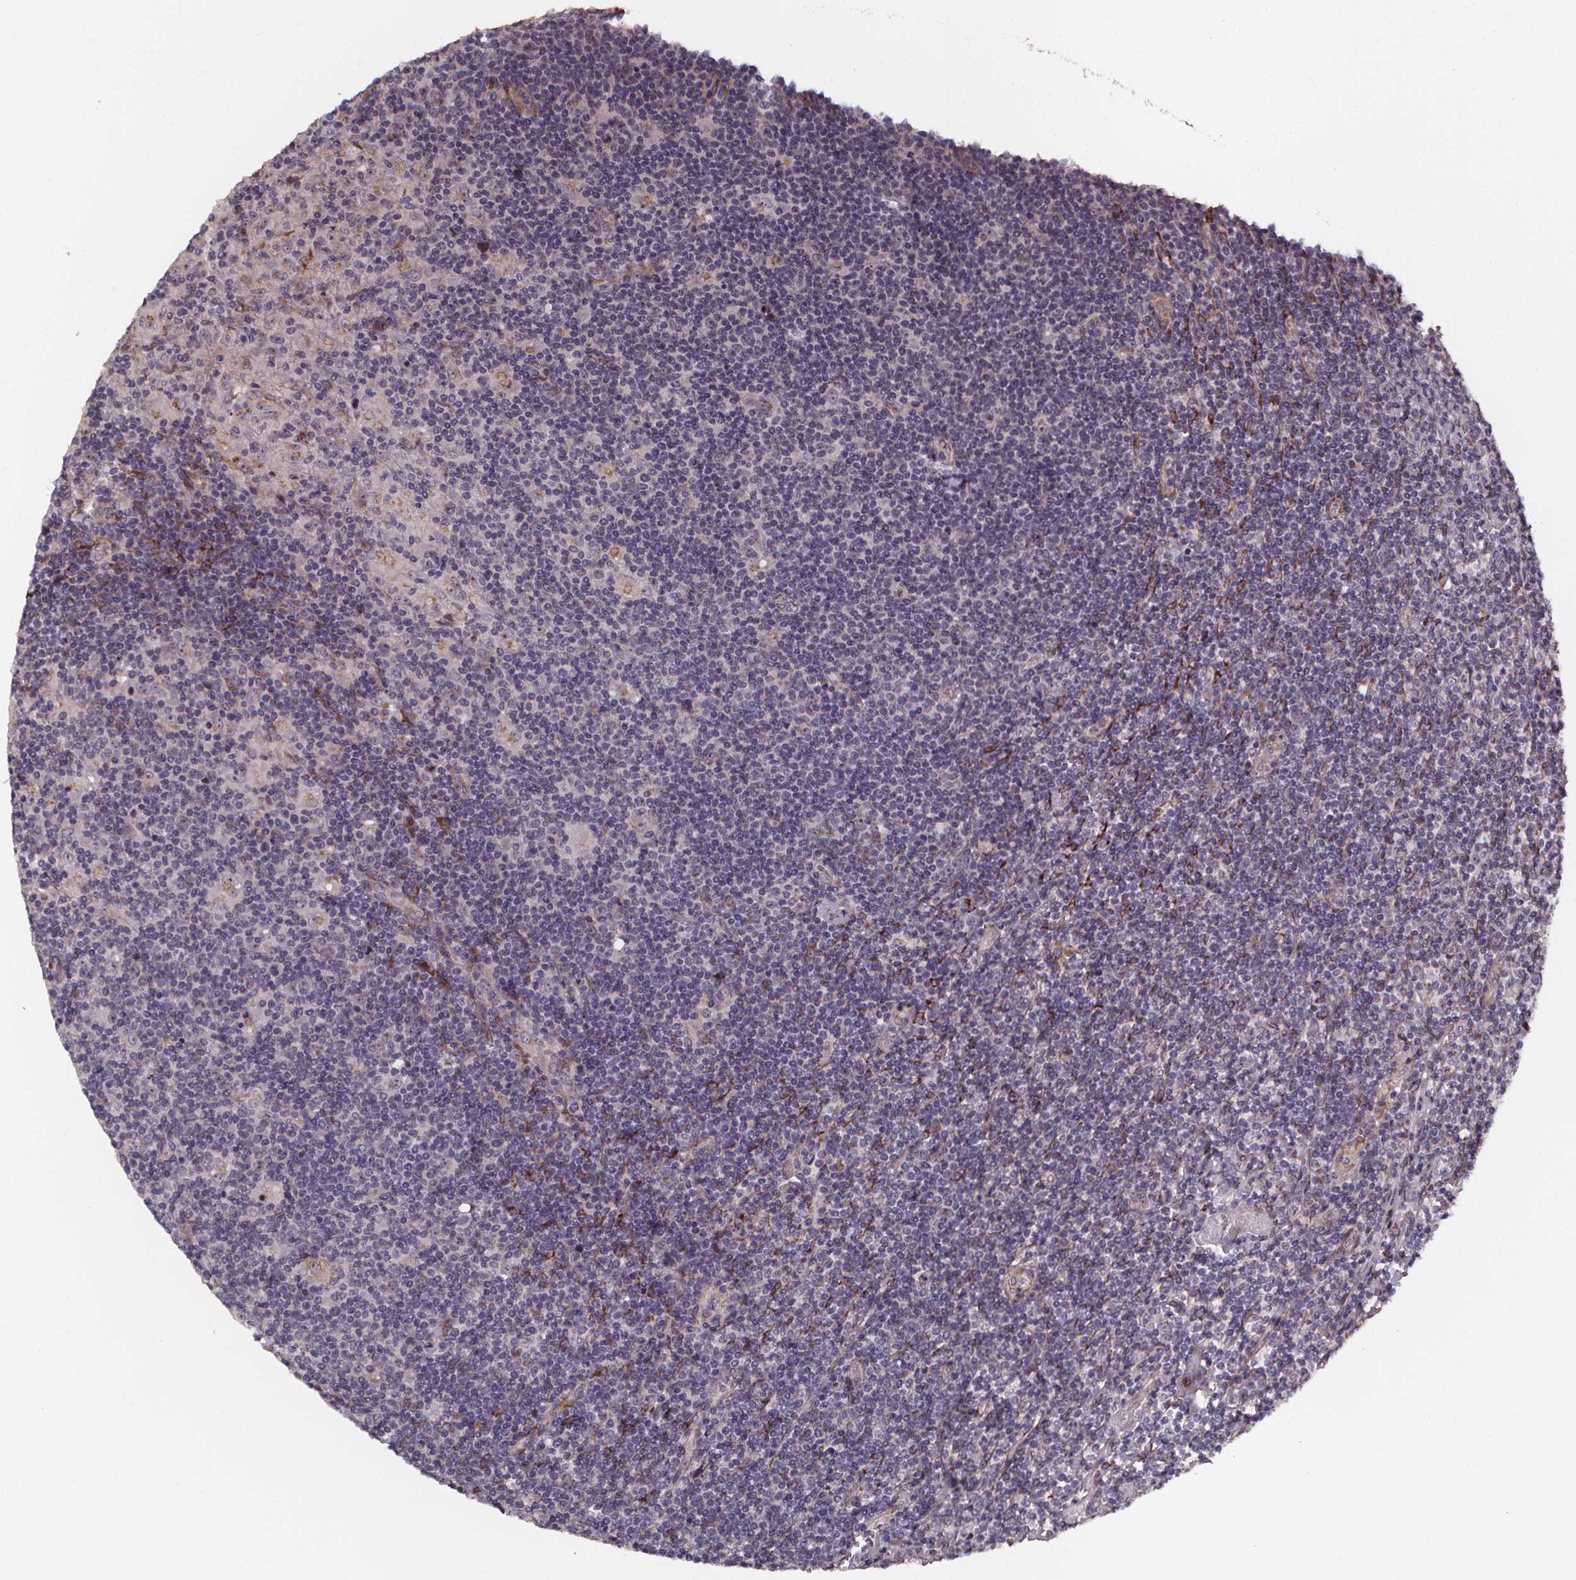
{"staining": {"intensity": "negative", "quantity": "none", "location": "none"}, "tissue": "lymphoma", "cell_type": "Tumor cells", "image_type": "cancer", "snomed": [{"axis": "morphology", "description": "Hodgkin's disease, NOS"}, {"axis": "topography", "description": "Lymph node"}], "caption": "This histopathology image is of Hodgkin's disease stained with immunohistochemistry (IHC) to label a protein in brown with the nuclei are counter-stained blue. There is no staining in tumor cells.", "gene": "AEBP1", "patient": {"sex": "male", "age": 40}}